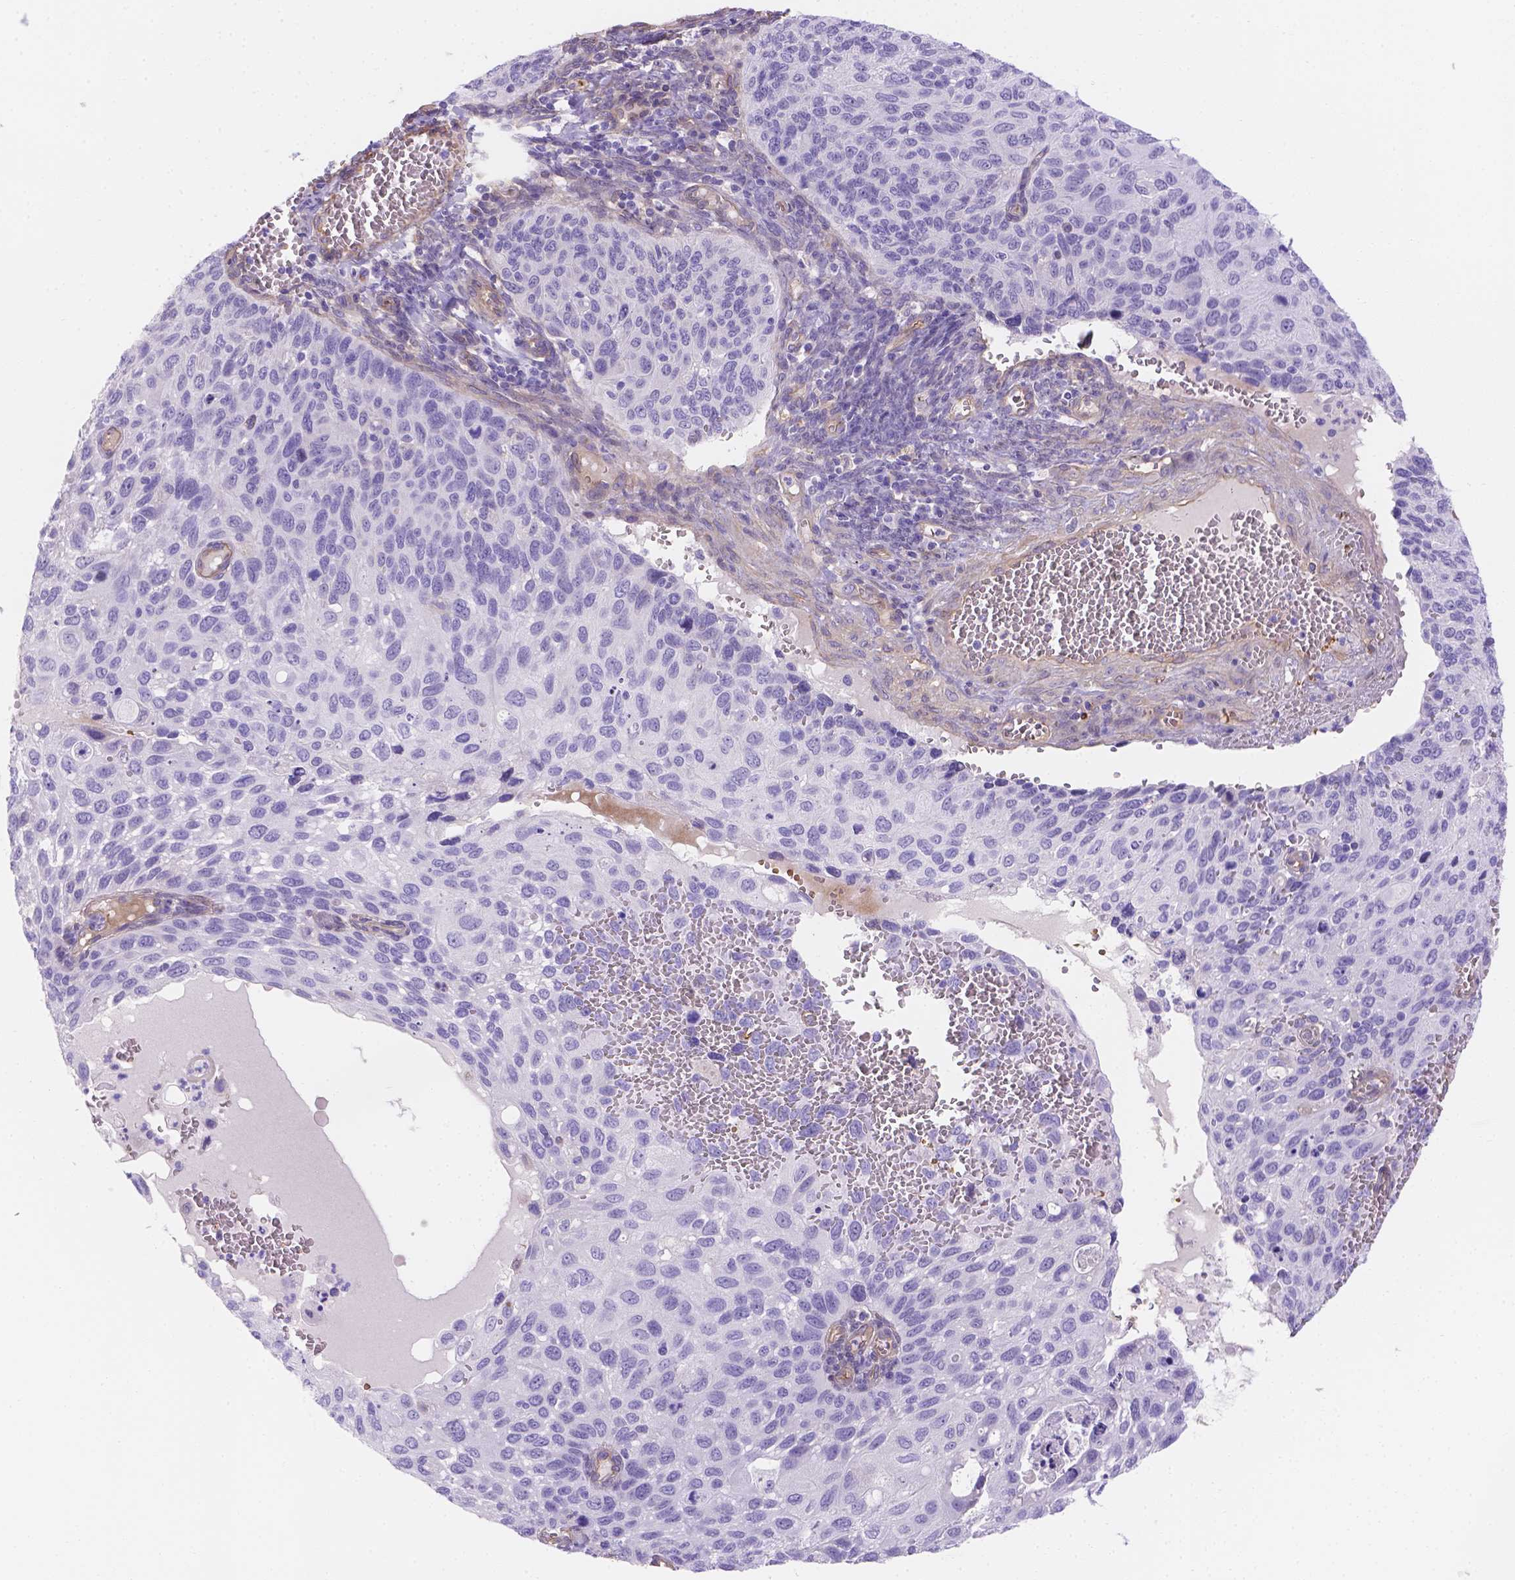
{"staining": {"intensity": "negative", "quantity": "none", "location": "none"}, "tissue": "cervical cancer", "cell_type": "Tumor cells", "image_type": "cancer", "snomed": [{"axis": "morphology", "description": "Squamous cell carcinoma, NOS"}, {"axis": "topography", "description": "Cervix"}], "caption": "The micrograph demonstrates no significant staining in tumor cells of squamous cell carcinoma (cervical).", "gene": "SLC40A1", "patient": {"sex": "female", "age": 70}}